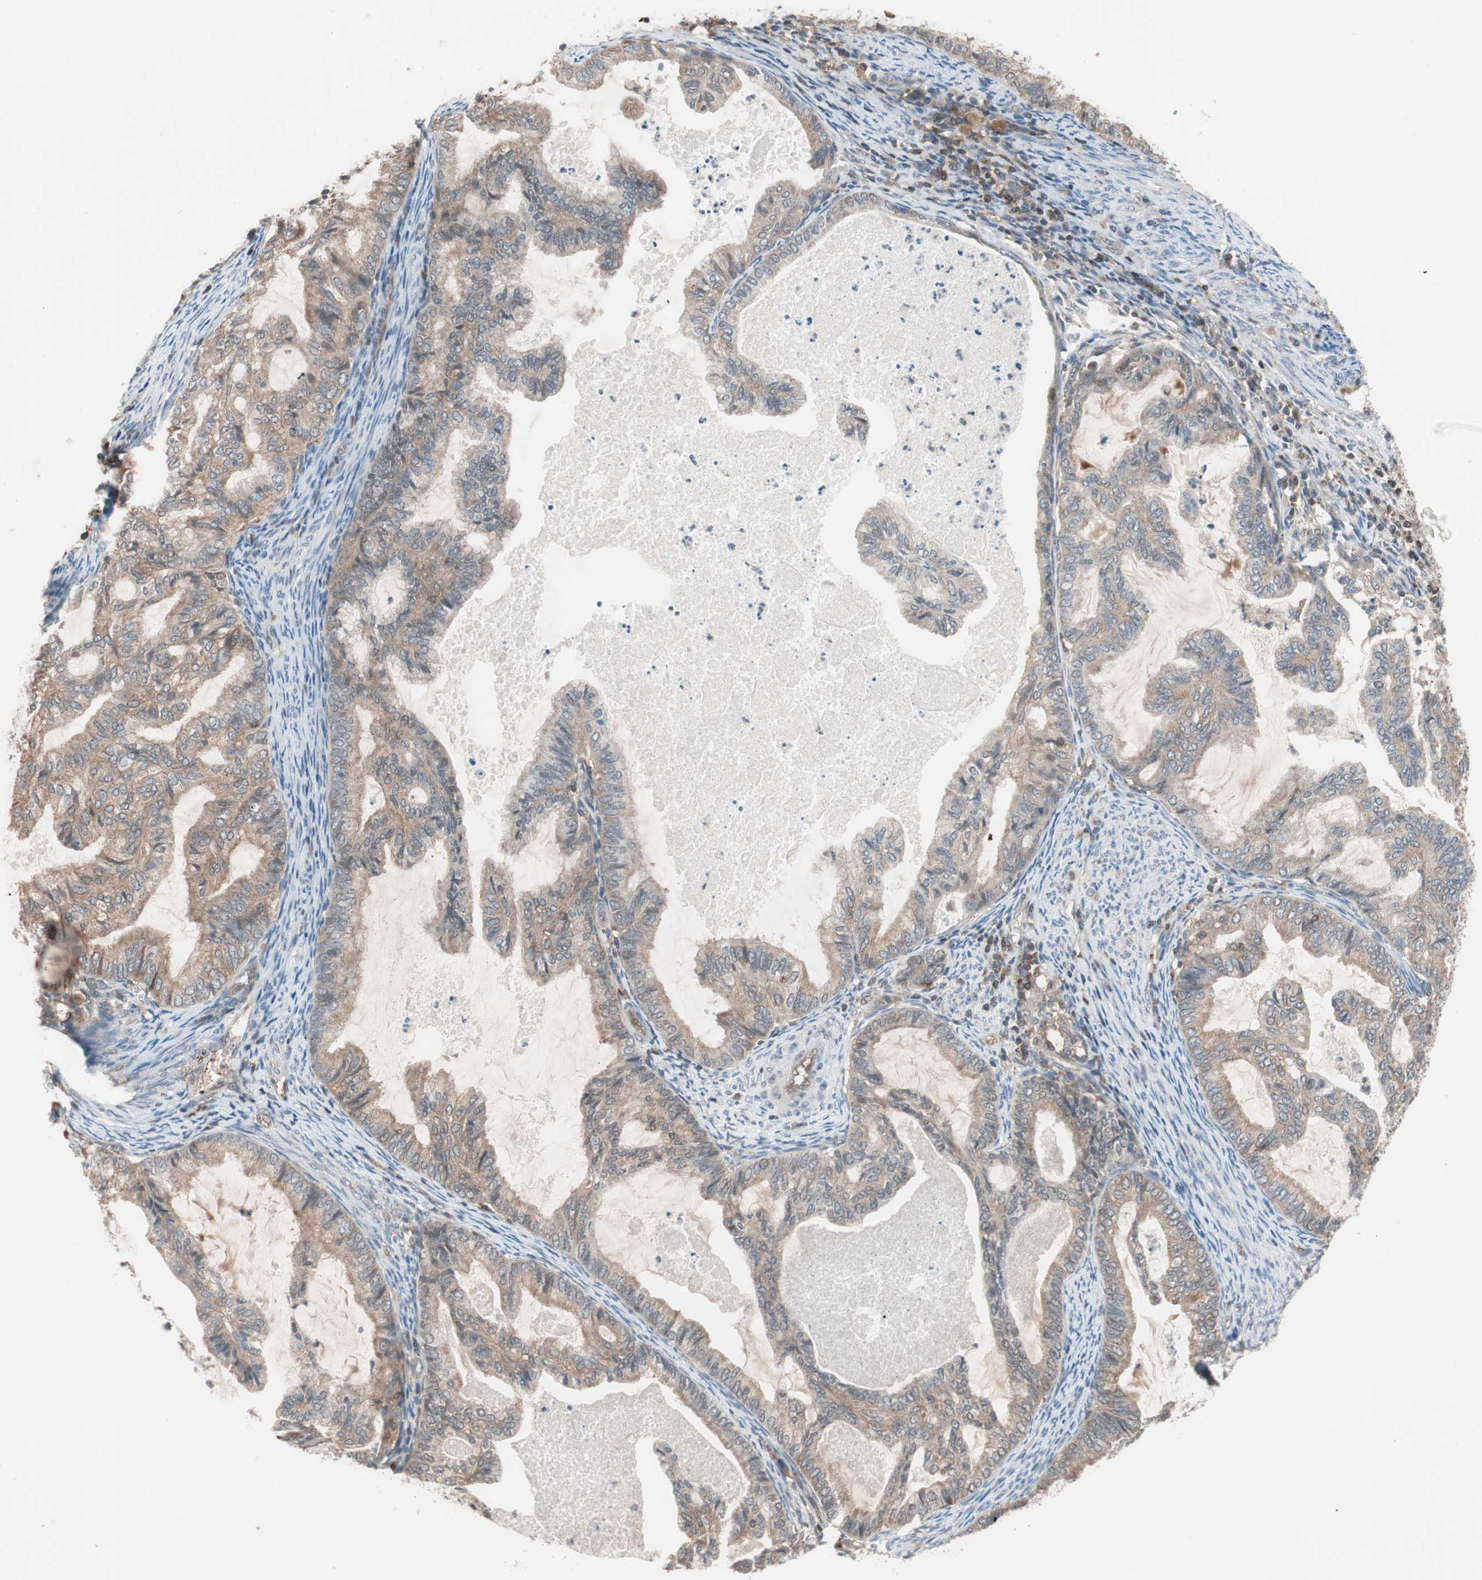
{"staining": {"intensity": "weak", "quantity": ">75%", "location": "cytoplasmic/membranous"}, "tissue": "cervical cancer", "cell_type": "Tumor cells", "image_type": "cancer", "snomed": [{"axis": "morphology", "description": "Normal tissue, NOS"}, {"axis": "morphology", "description": "Adenocarcinoma, NOS"}, {"axis": "topography", "description": "Cervix"}, {"axis": "topography", "description": "Endometrium"}], "caption": "Tumor cells reveal weak cytoplasmic/membranous expression in approximately >75% of cells in adenocarcinoma (cervical).", "gene": "GALT", "patient": {"sex": "female", "age": 86}}